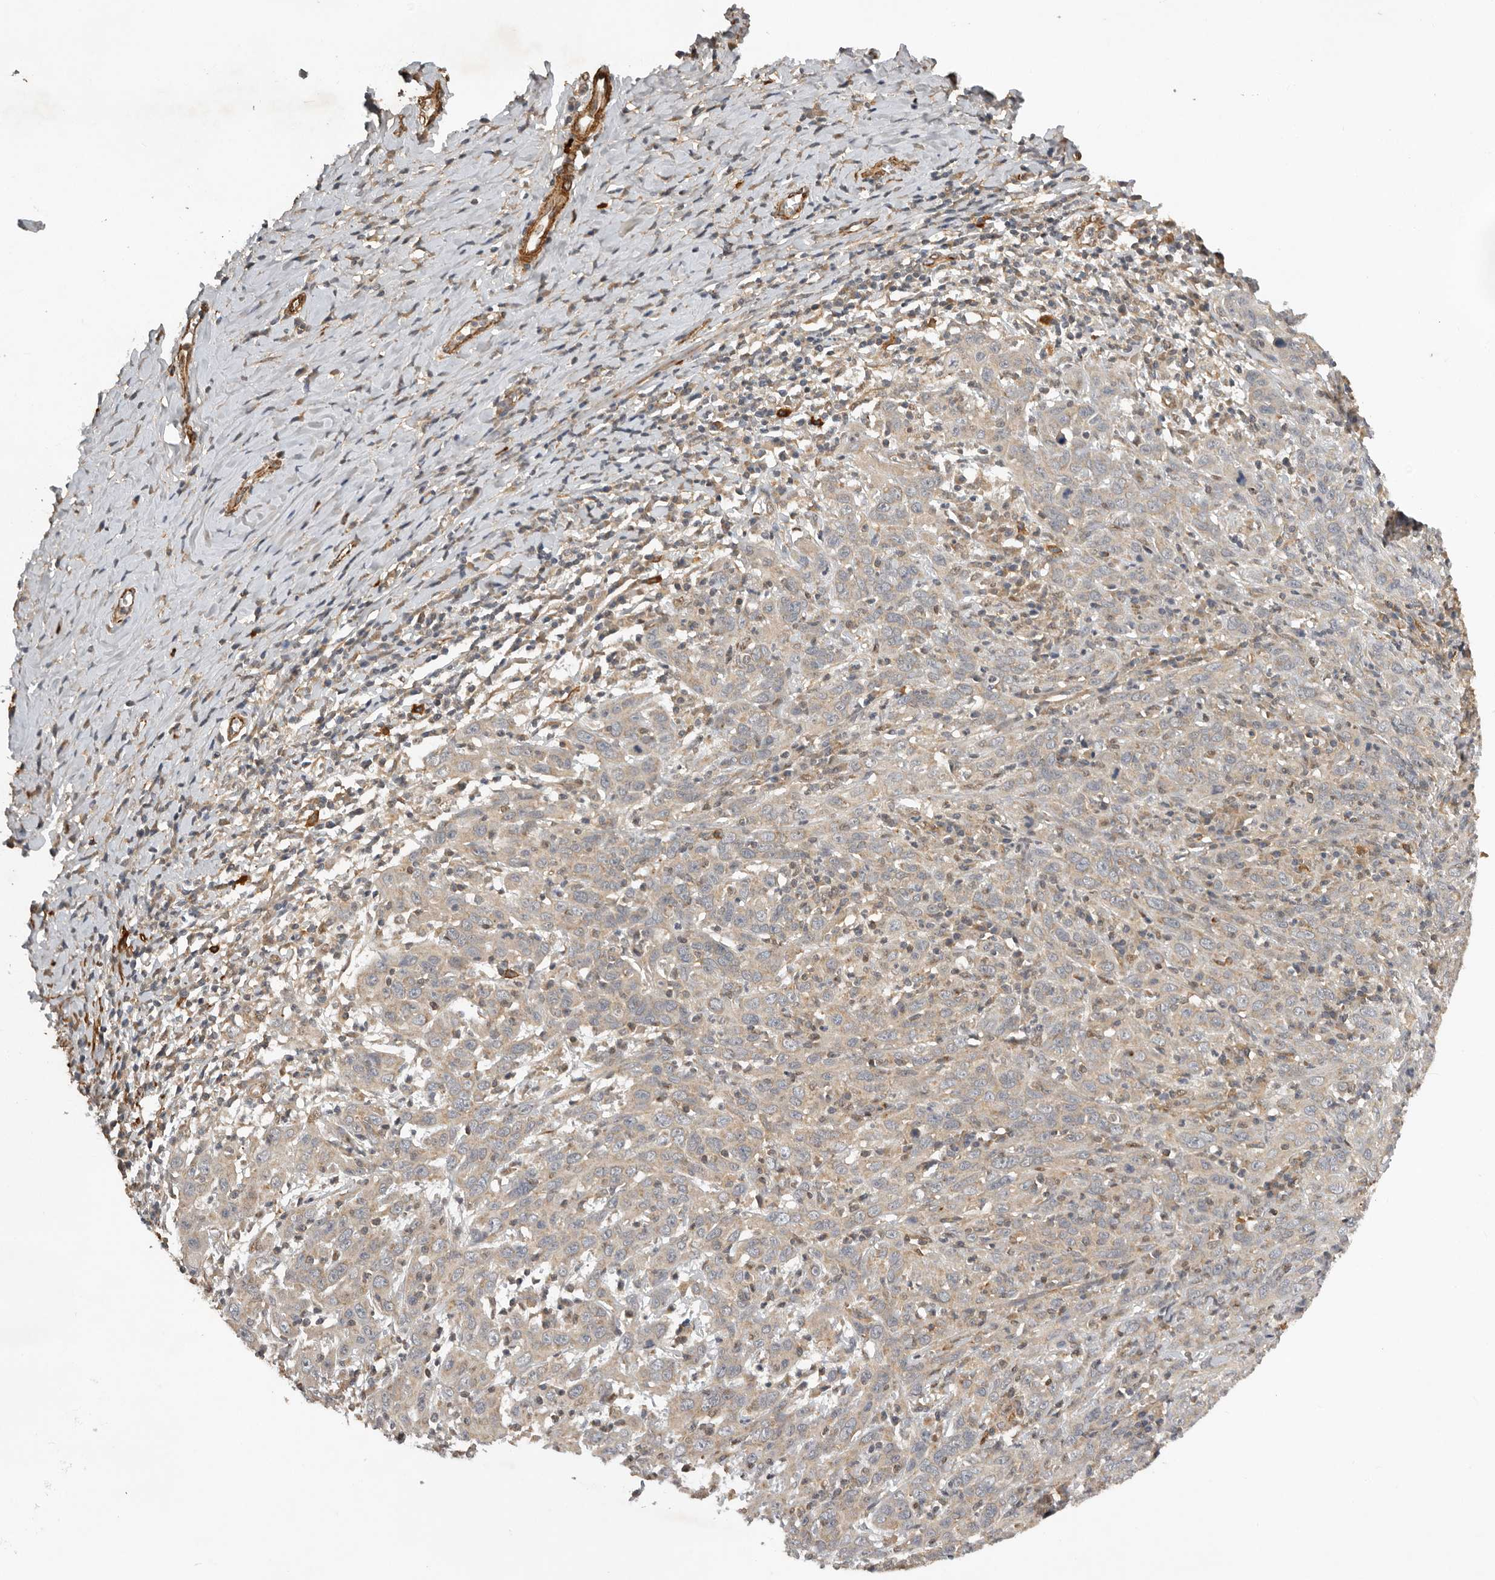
{"staining": {"intensity": "weak", "quantity": "25%-75%", "location": "cytoplasmic/membranous"}, "tissue": "cervical cancer", "cell_type": "Tumor cells", "image_type": "cancer", "snomed": [{"axis": "morphology", "description": "Squamous cell carcinoma, NOS"}, {"axis": "topography", "description": "Cervix"}], "caption": "Weak cytoplasmic/membranous protein staining is seen in about 25%-75% of tumor cells in cervical cancer.", "gene": "RNF157", "patient": {"sex": "female", "age": 46}}